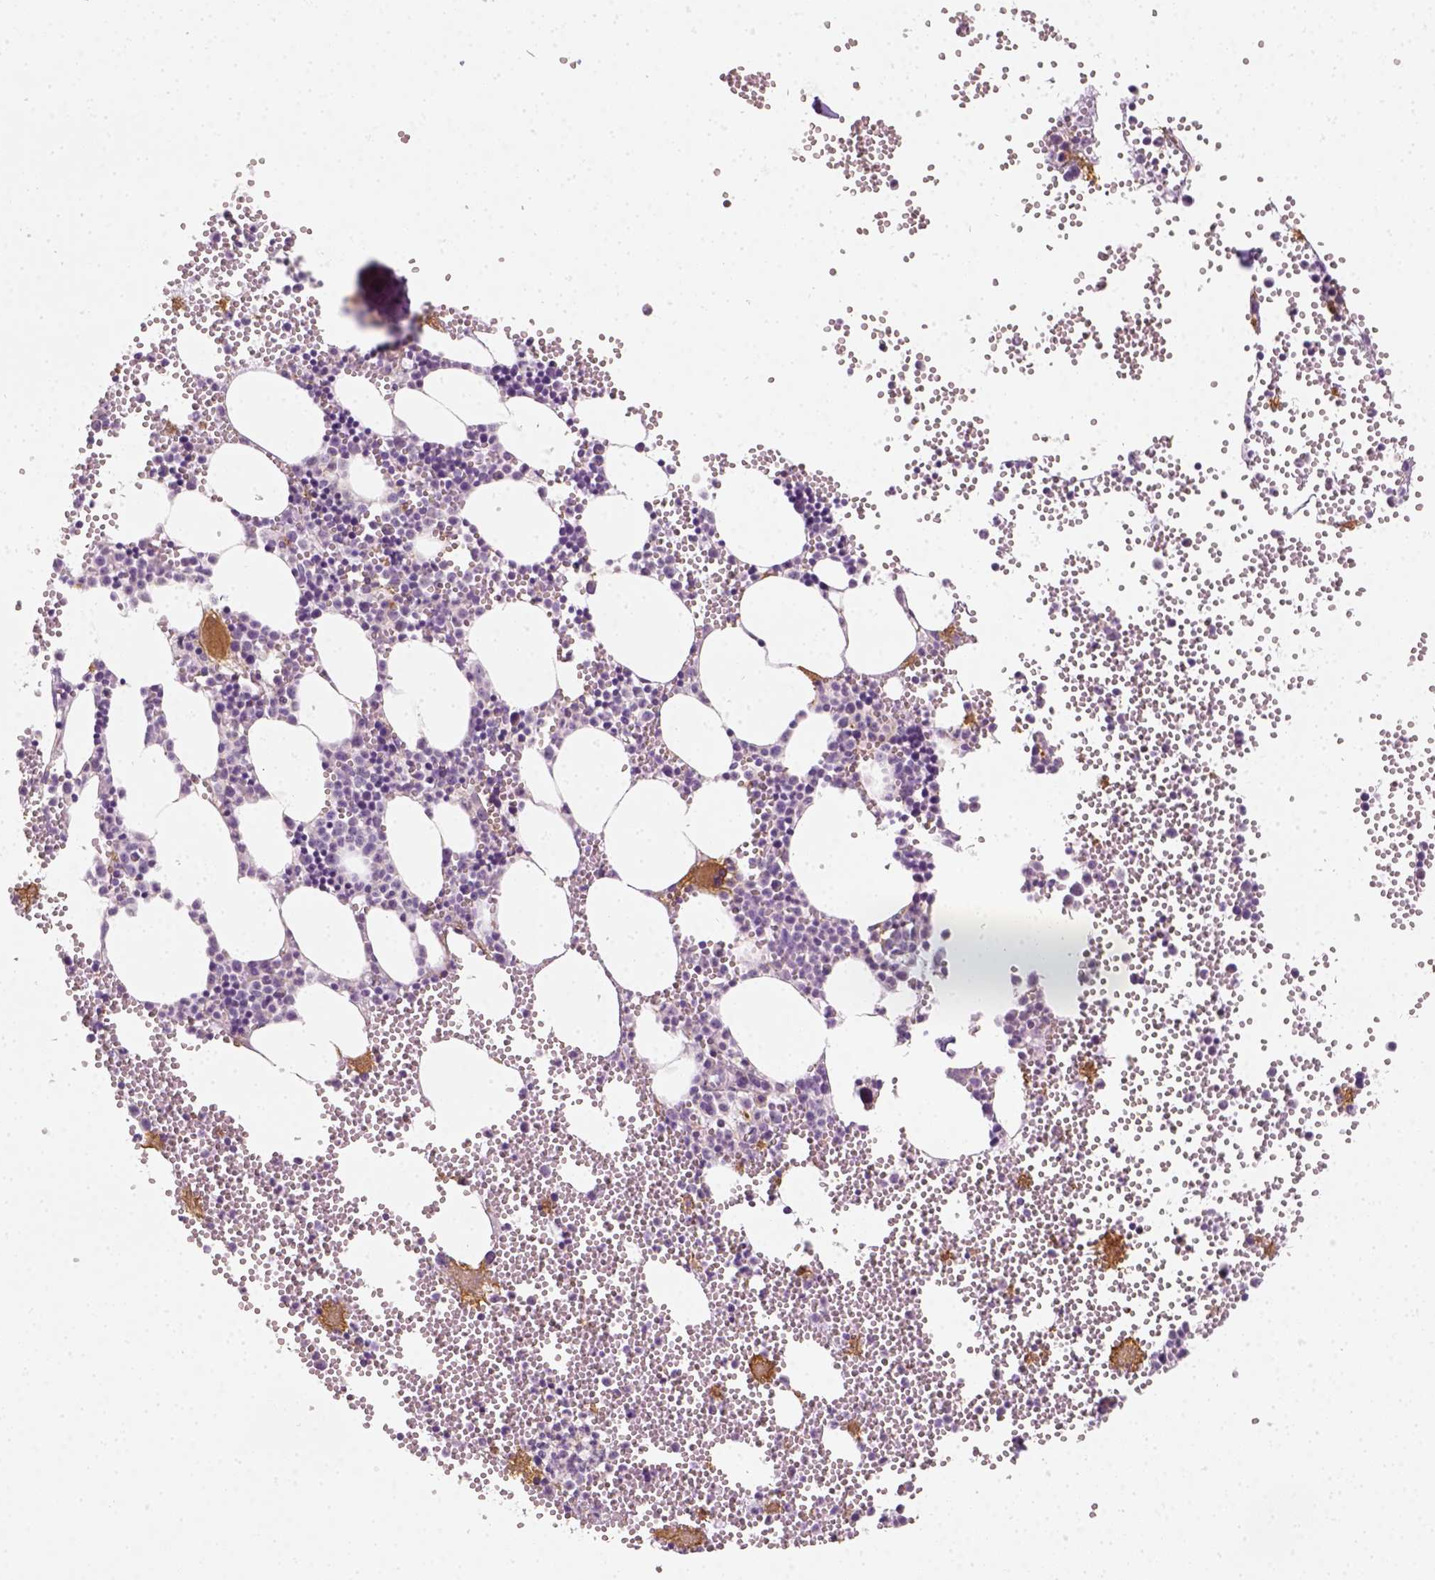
{"staining": {"intensity": "moderate", "quantity": "<25%", "location": "cytoplasmic/membranous"}, "tissue": "bone marrow", "cell_type": "Hematopoietic cells", "image_type": "normal", "snomed": [{"axis": "morphology", "description": "Normal tissue, NOS"}, {"axis": "topography", "description": "Bone marrow"}], "caption": "Immunohistochemistry photomicrograph of benign bone marrow: bone marrow stained using IHC exhibits low levels of moderate protein expression localized specifically in the cytoplasmic/membranous of hematopoietic cells, appearing as a cytoplasmic/membranous brown color.", "gene": "FAM163B", "patient": {"sex": "male", "age": 89}}